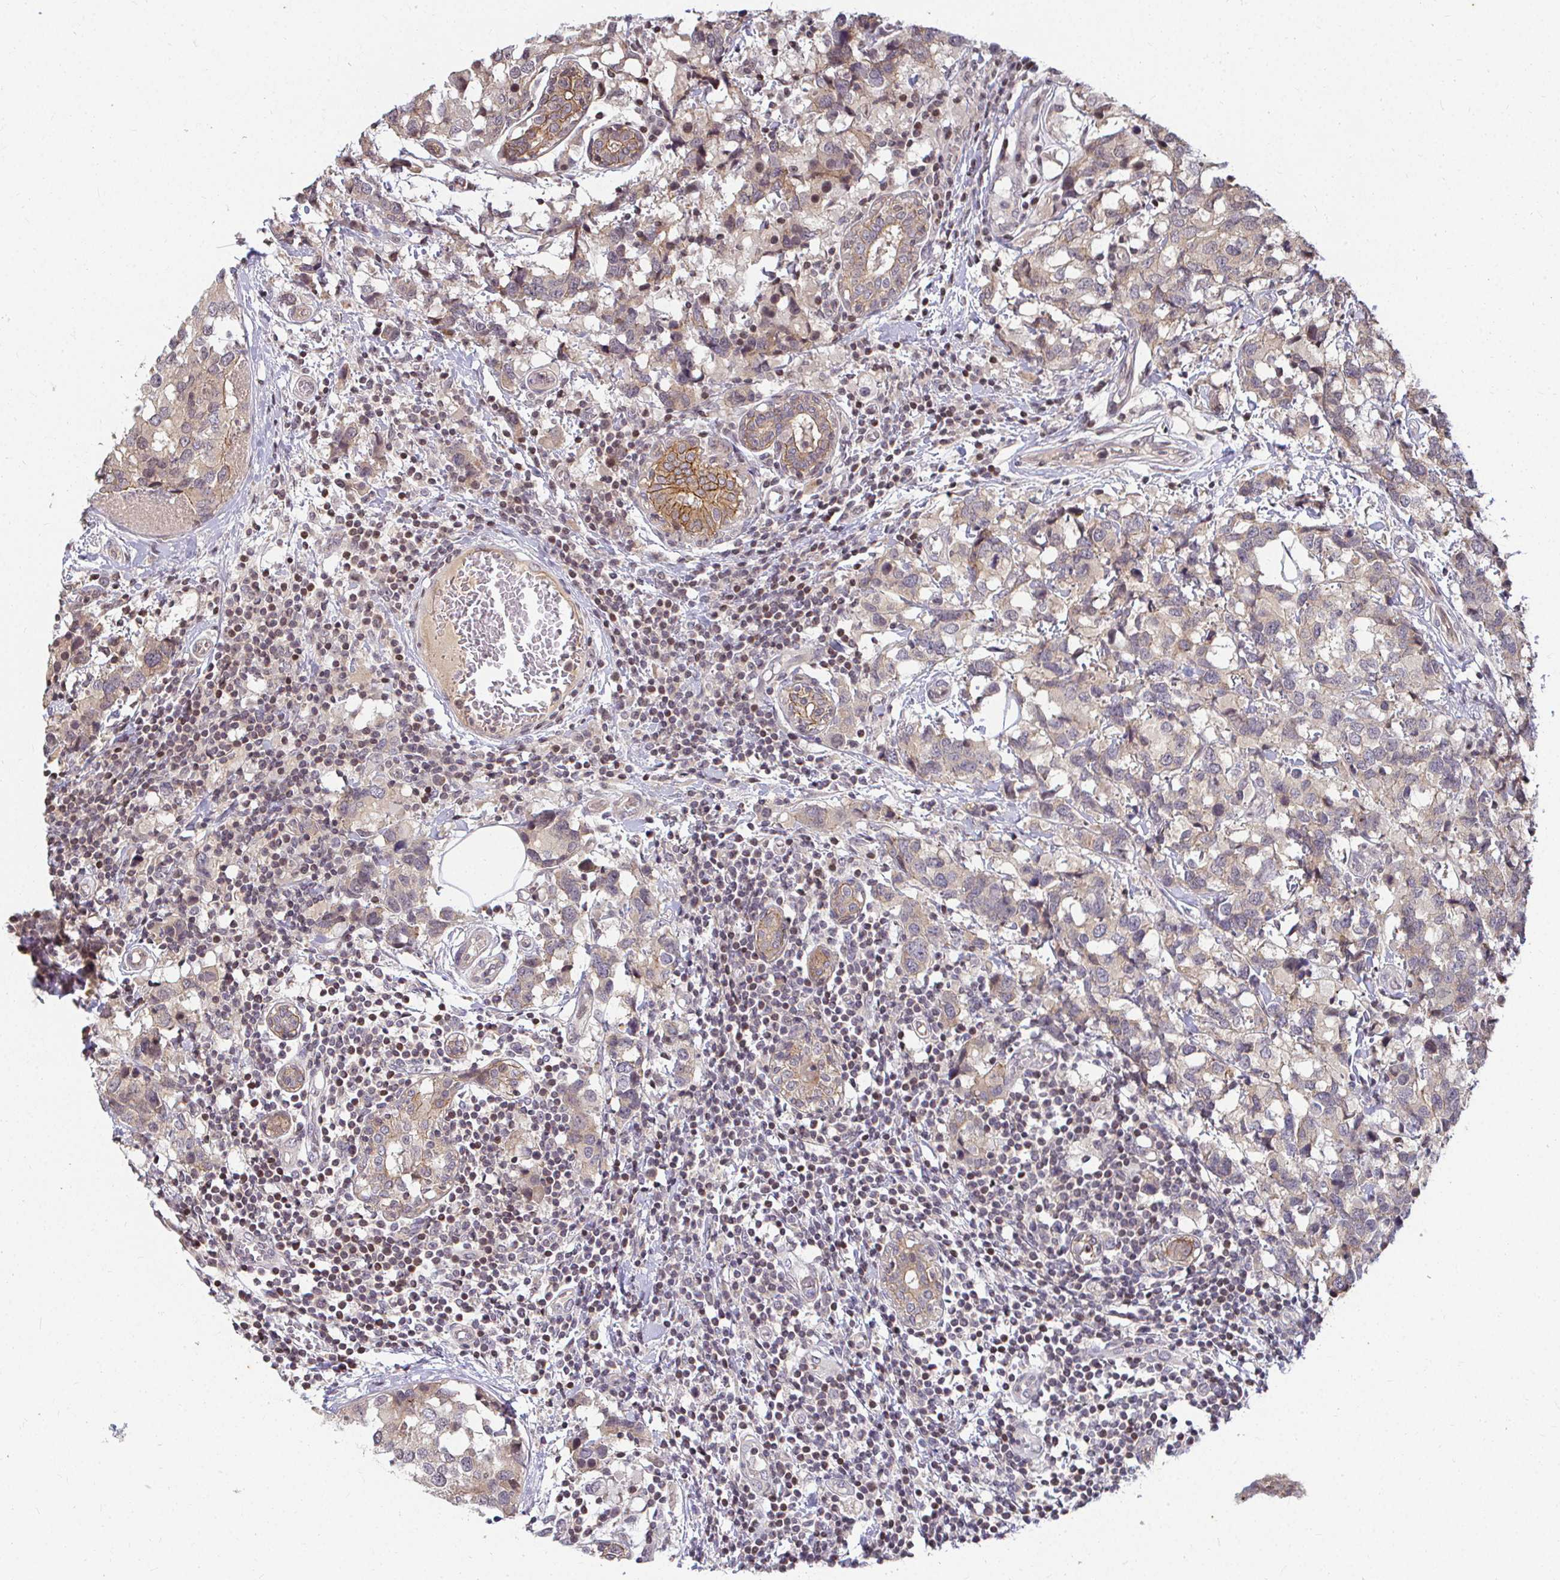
{"staining": {"intensity": "weak", "quantity": "<25%", "location": "cytoplasmic/membranous"}, "tissue": "breast cancer", "cell_type": "Tumor cells", "image_type": "cancer", "snomed": [{"axis": "morphology", "description": "Lobular carcinoma"}, {"axis": "topography", "description": "Breast"}], "caption": "This is an immunohistochemistry micrograph of lobular carcinoma (breast). There is no positivity in tumor cells.", "gene": "ANK3", "patient": {"sex": "female", "age": 59}}